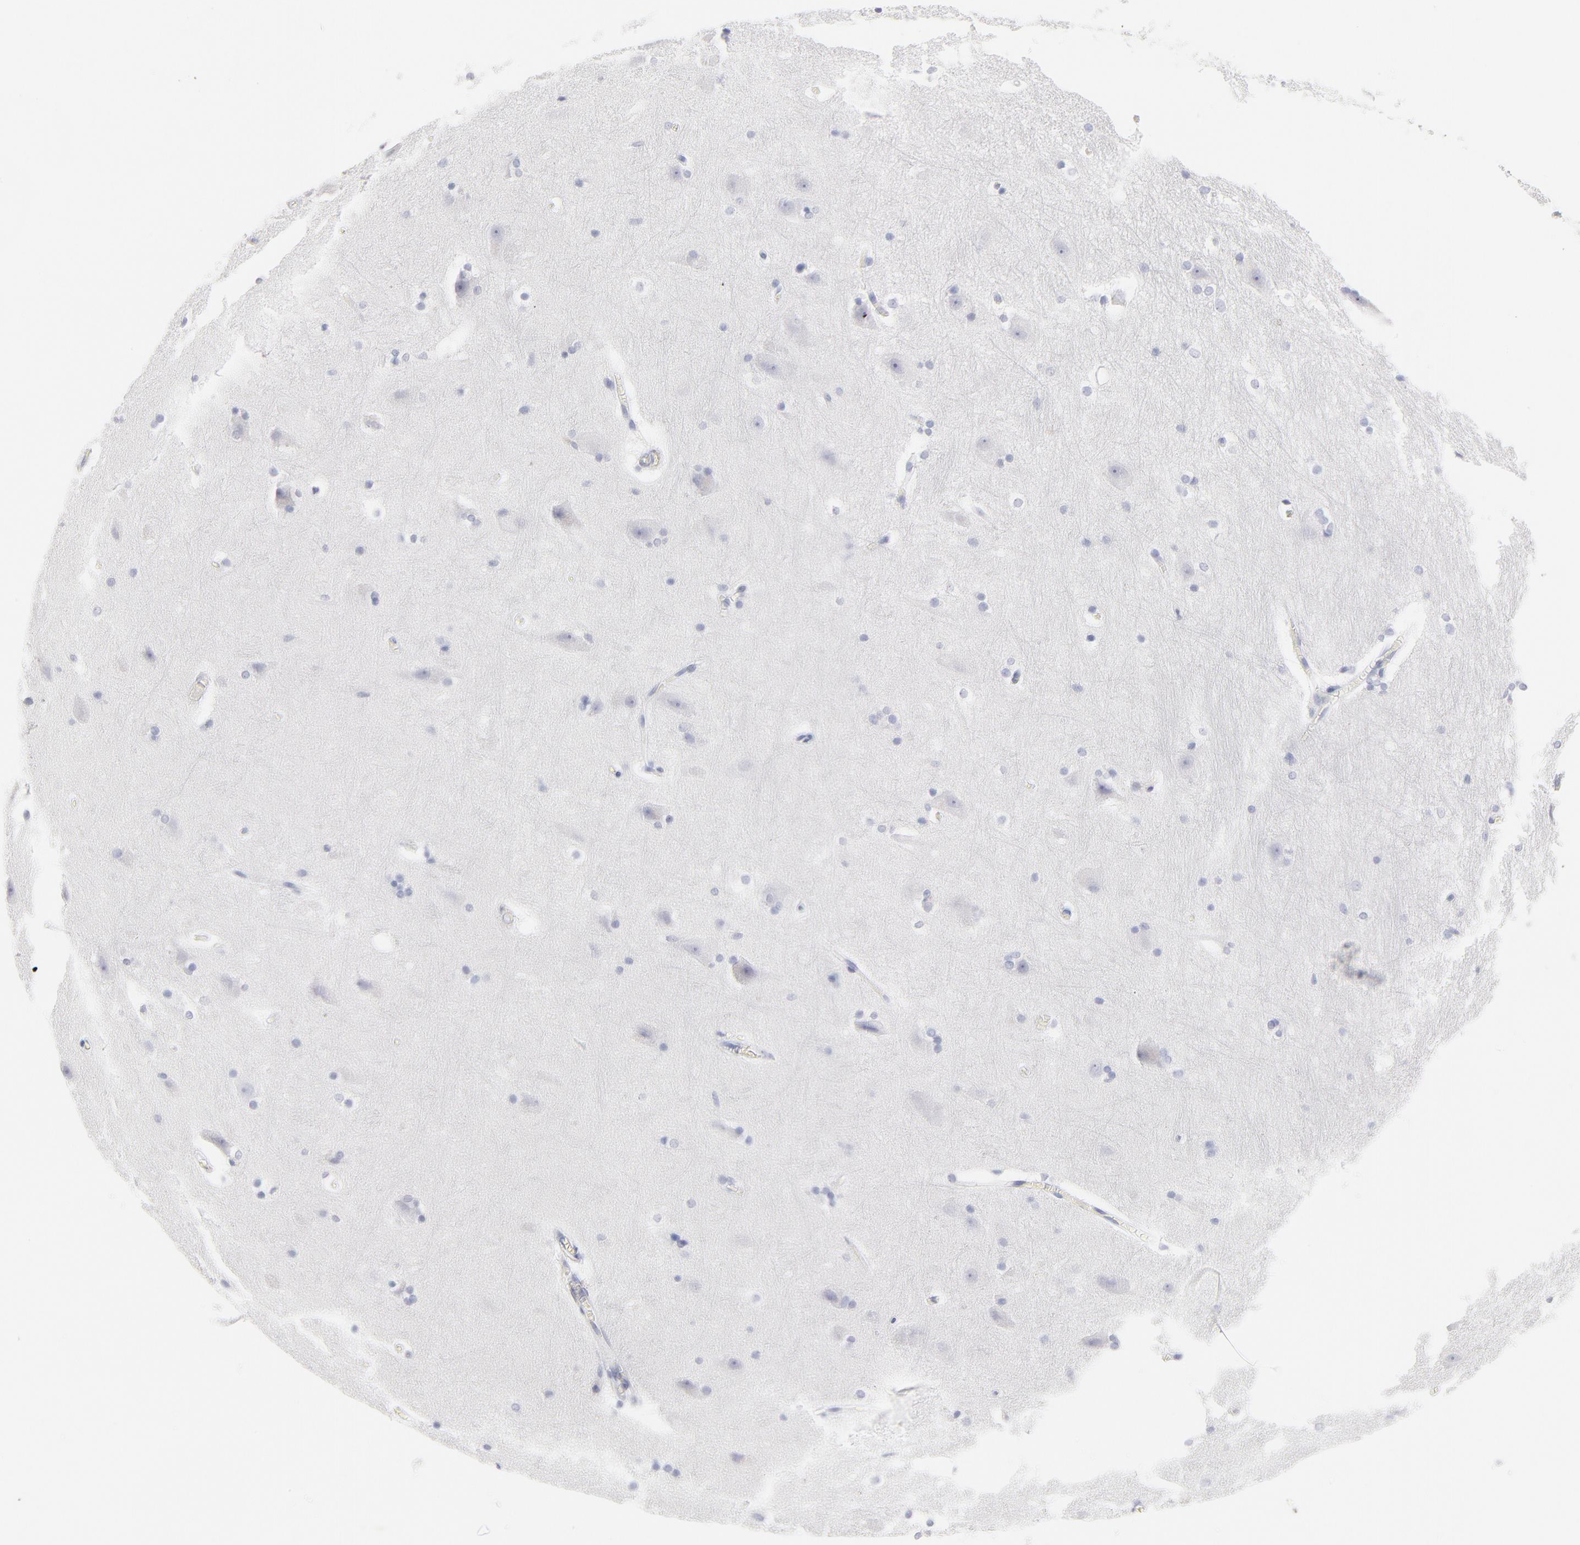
{"staining": {"intensity": "negative", "quantity": "none", "location": "none"}, "tissue": "hippocampus", "cell_type": "Glial cells", "image_type": "normal", "snomed": [{"axis": "morphology", "description": "Normal tissue, NOS"}, {"axis": "topography", "description": "Hippocampus"}], "caption": "Glial cells are negative for protein expression in benign human hippocampus. Nuclei are stained in blue.", "gene": "ELF3", "patient": {"sex": "female", "age": 19}}